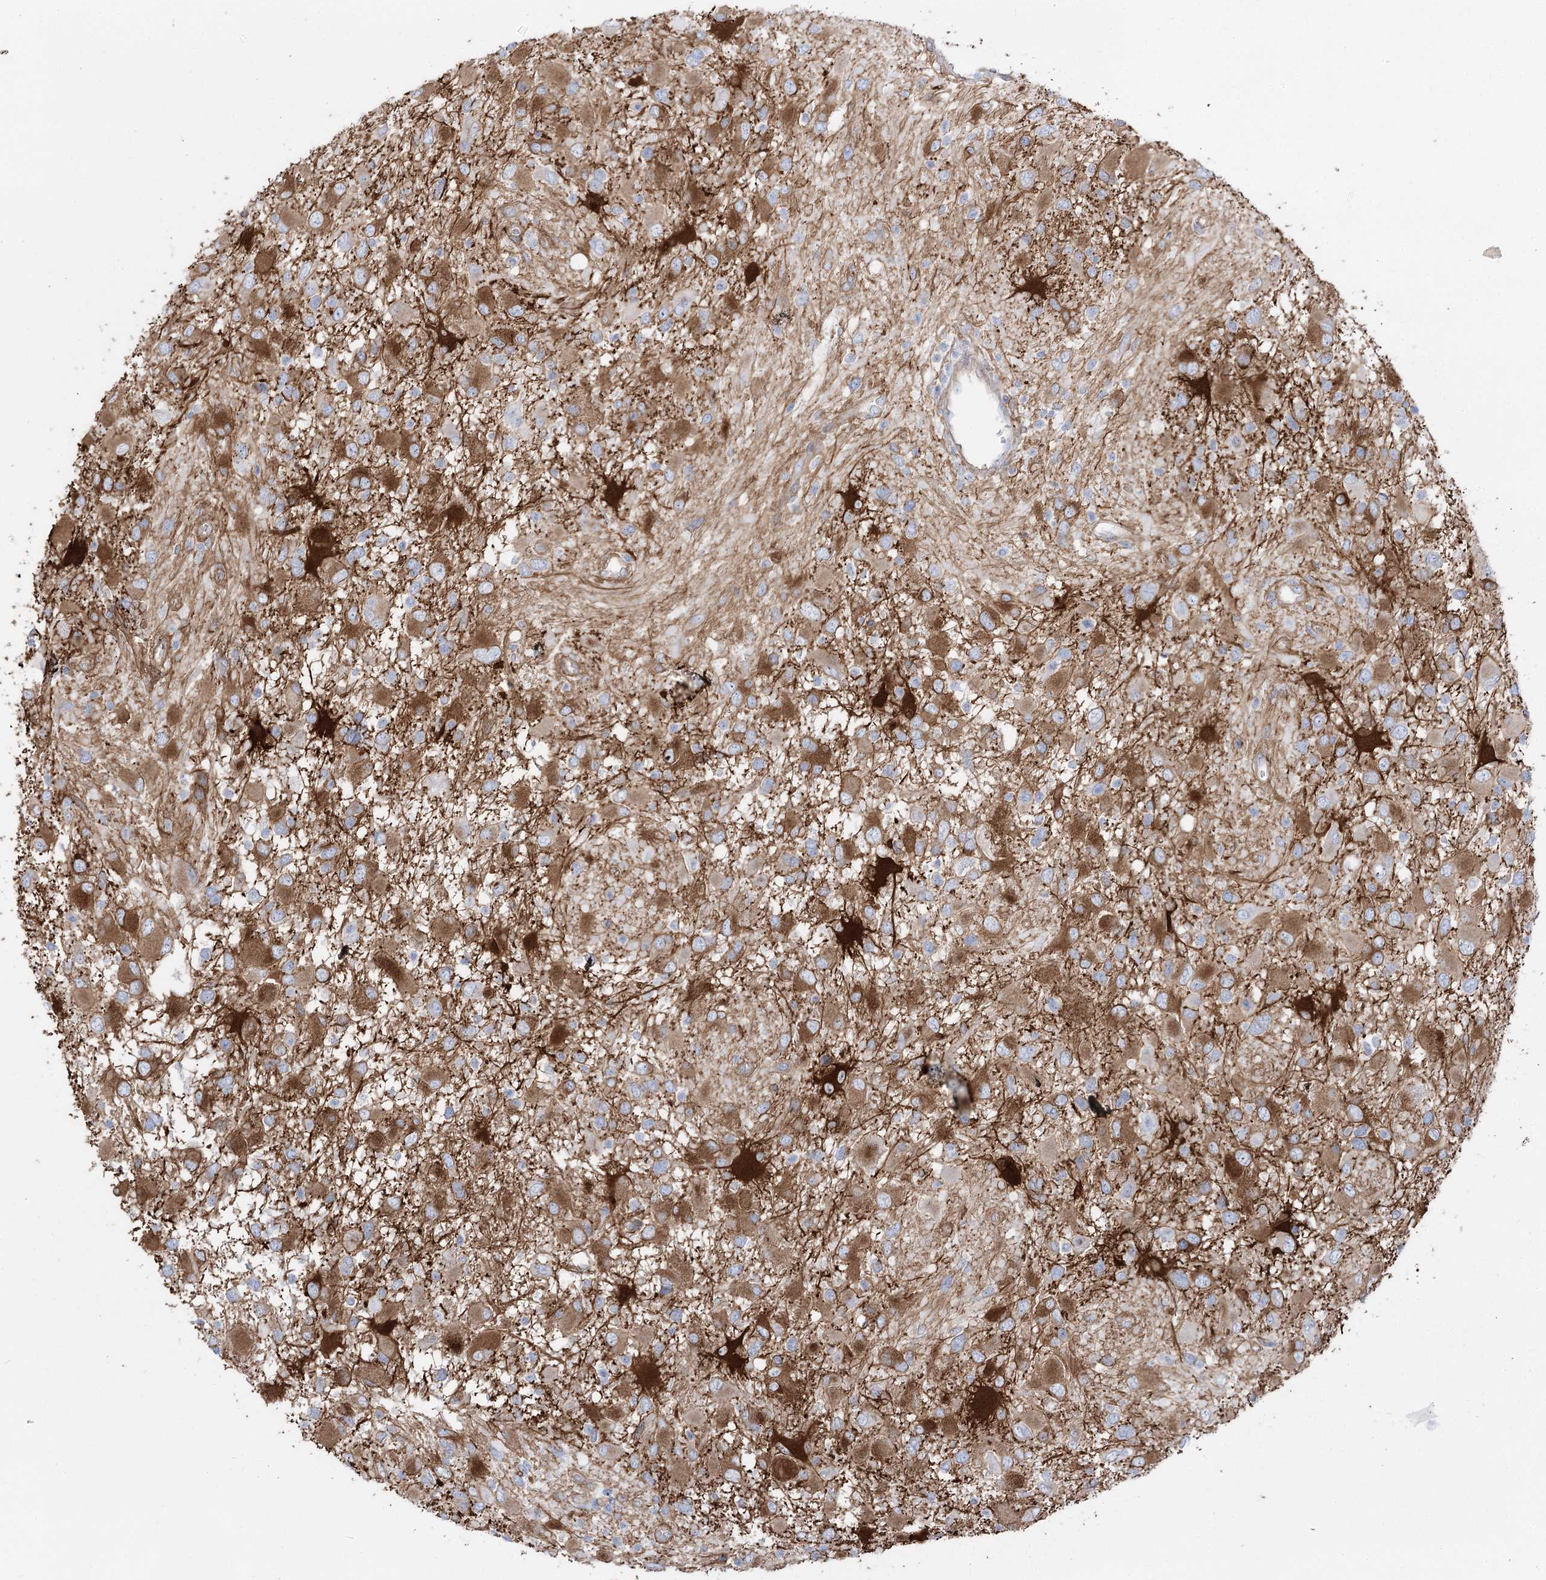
{"staining": {"intensity": "moderate", "quantity": ">75%", "location": "cytoplasmic/membranous"}, "tissue": "glioma", "cell_type": "Tumor cells", "image_type": "cancer", "snomed": [{"axis": "morphology", "description": "Glioma, malignant, High grade"}, {"axis": "topography", "description": "Brain"}], "caption": "Protein positivity by immunohistochemistry (IHC) shows moderate cytoplasmic/membranous expression in about >75% of tumor cells in malignant glioma (high-grade).", "gene": "PLEKHA5", "patient": {"sex": "male", "age": 53}}